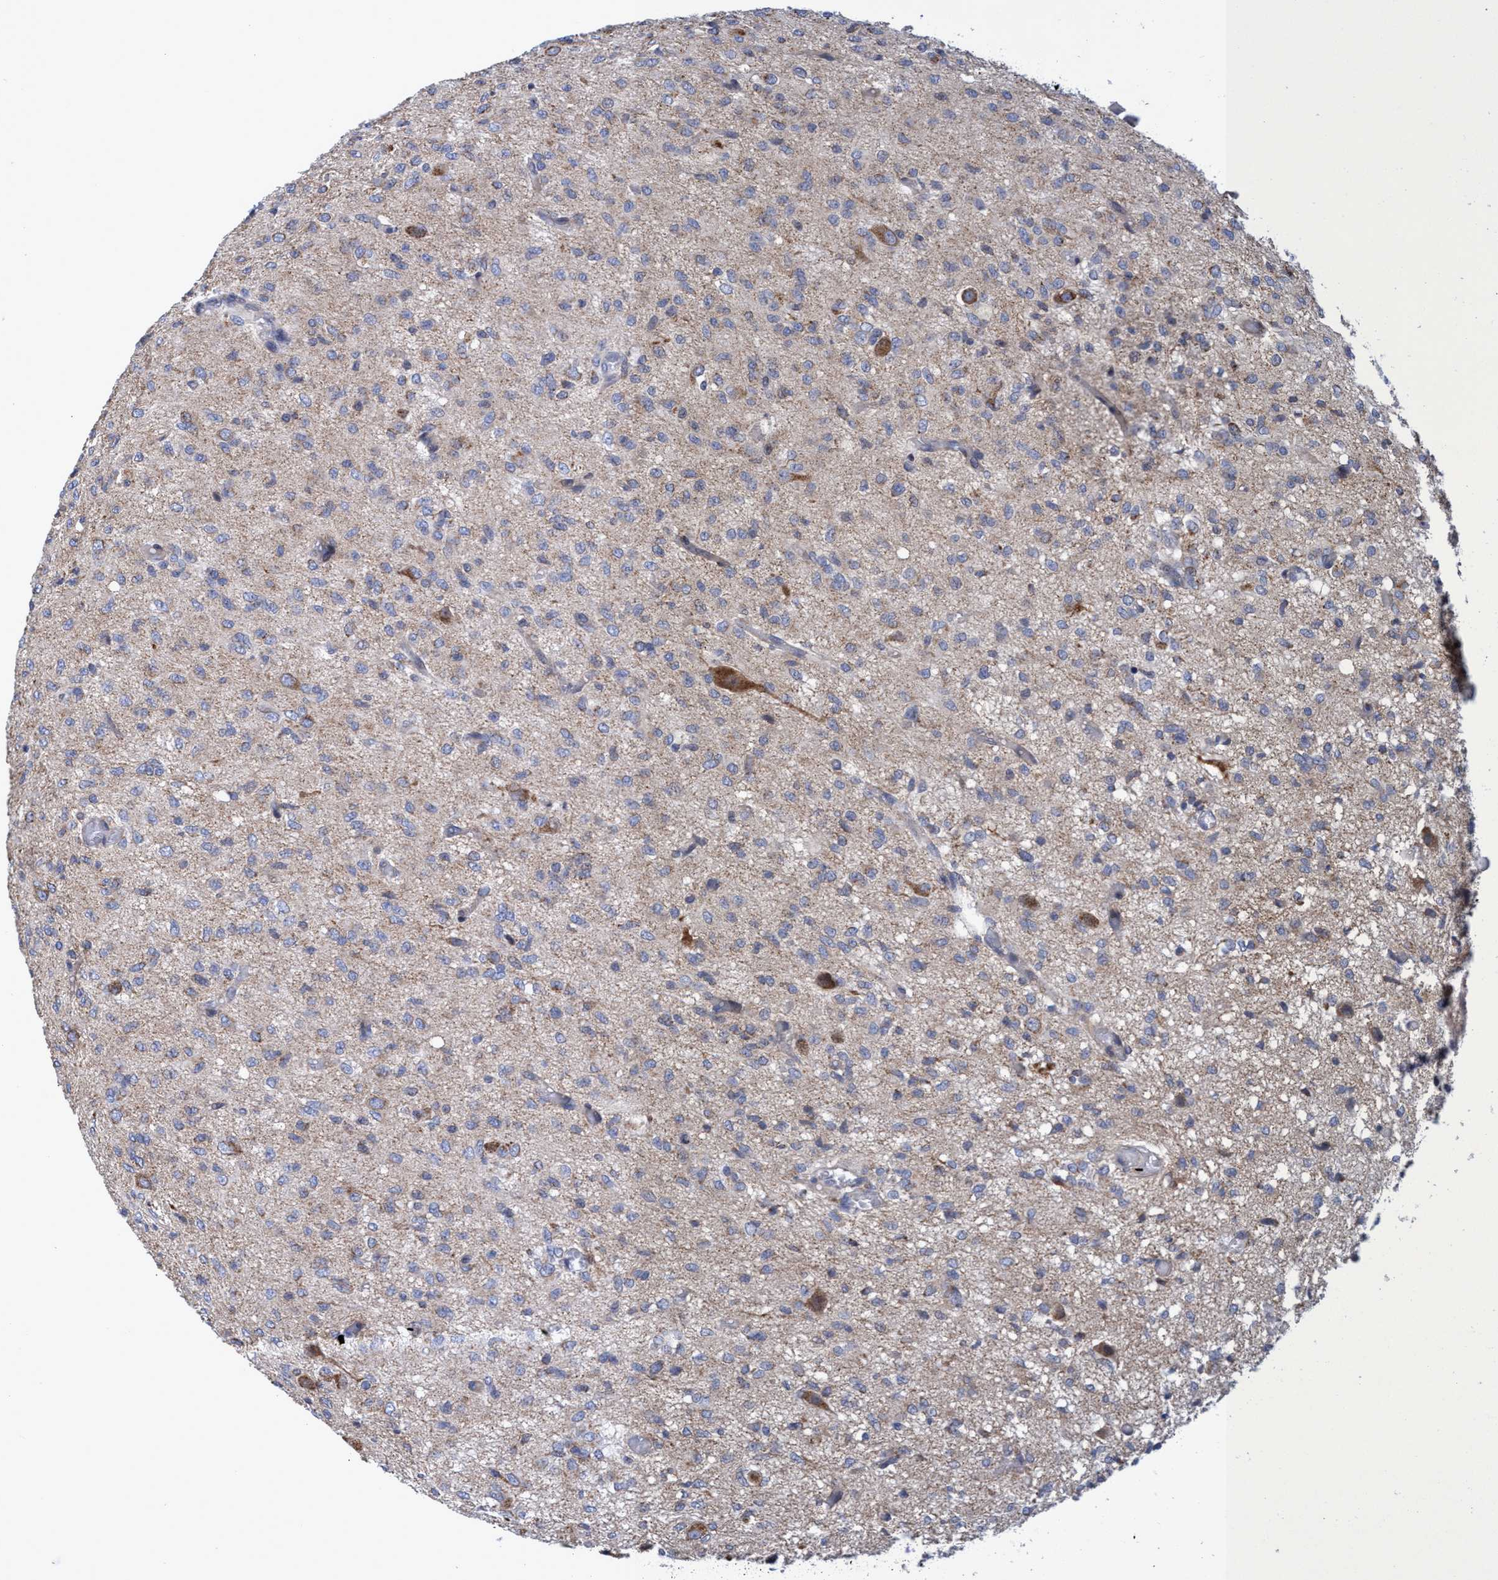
{"staining": {"intensity": "negative", "quantity": "none", "location": "none"}, "tissue": "glioma", "cell_type": "Tumor cells", "image_type": "cancer", "snomed": [{"axis": "morphology", "description": "Glioma, malignant, High grade"}, {"axis": "topography", "description": "Brain"}], "caption": "Glioma was stained to show a protein in brown. There is no significant staining in tumor cells.", "gene": "NAT16", "patient": {"sex": "female", "age": 59}}